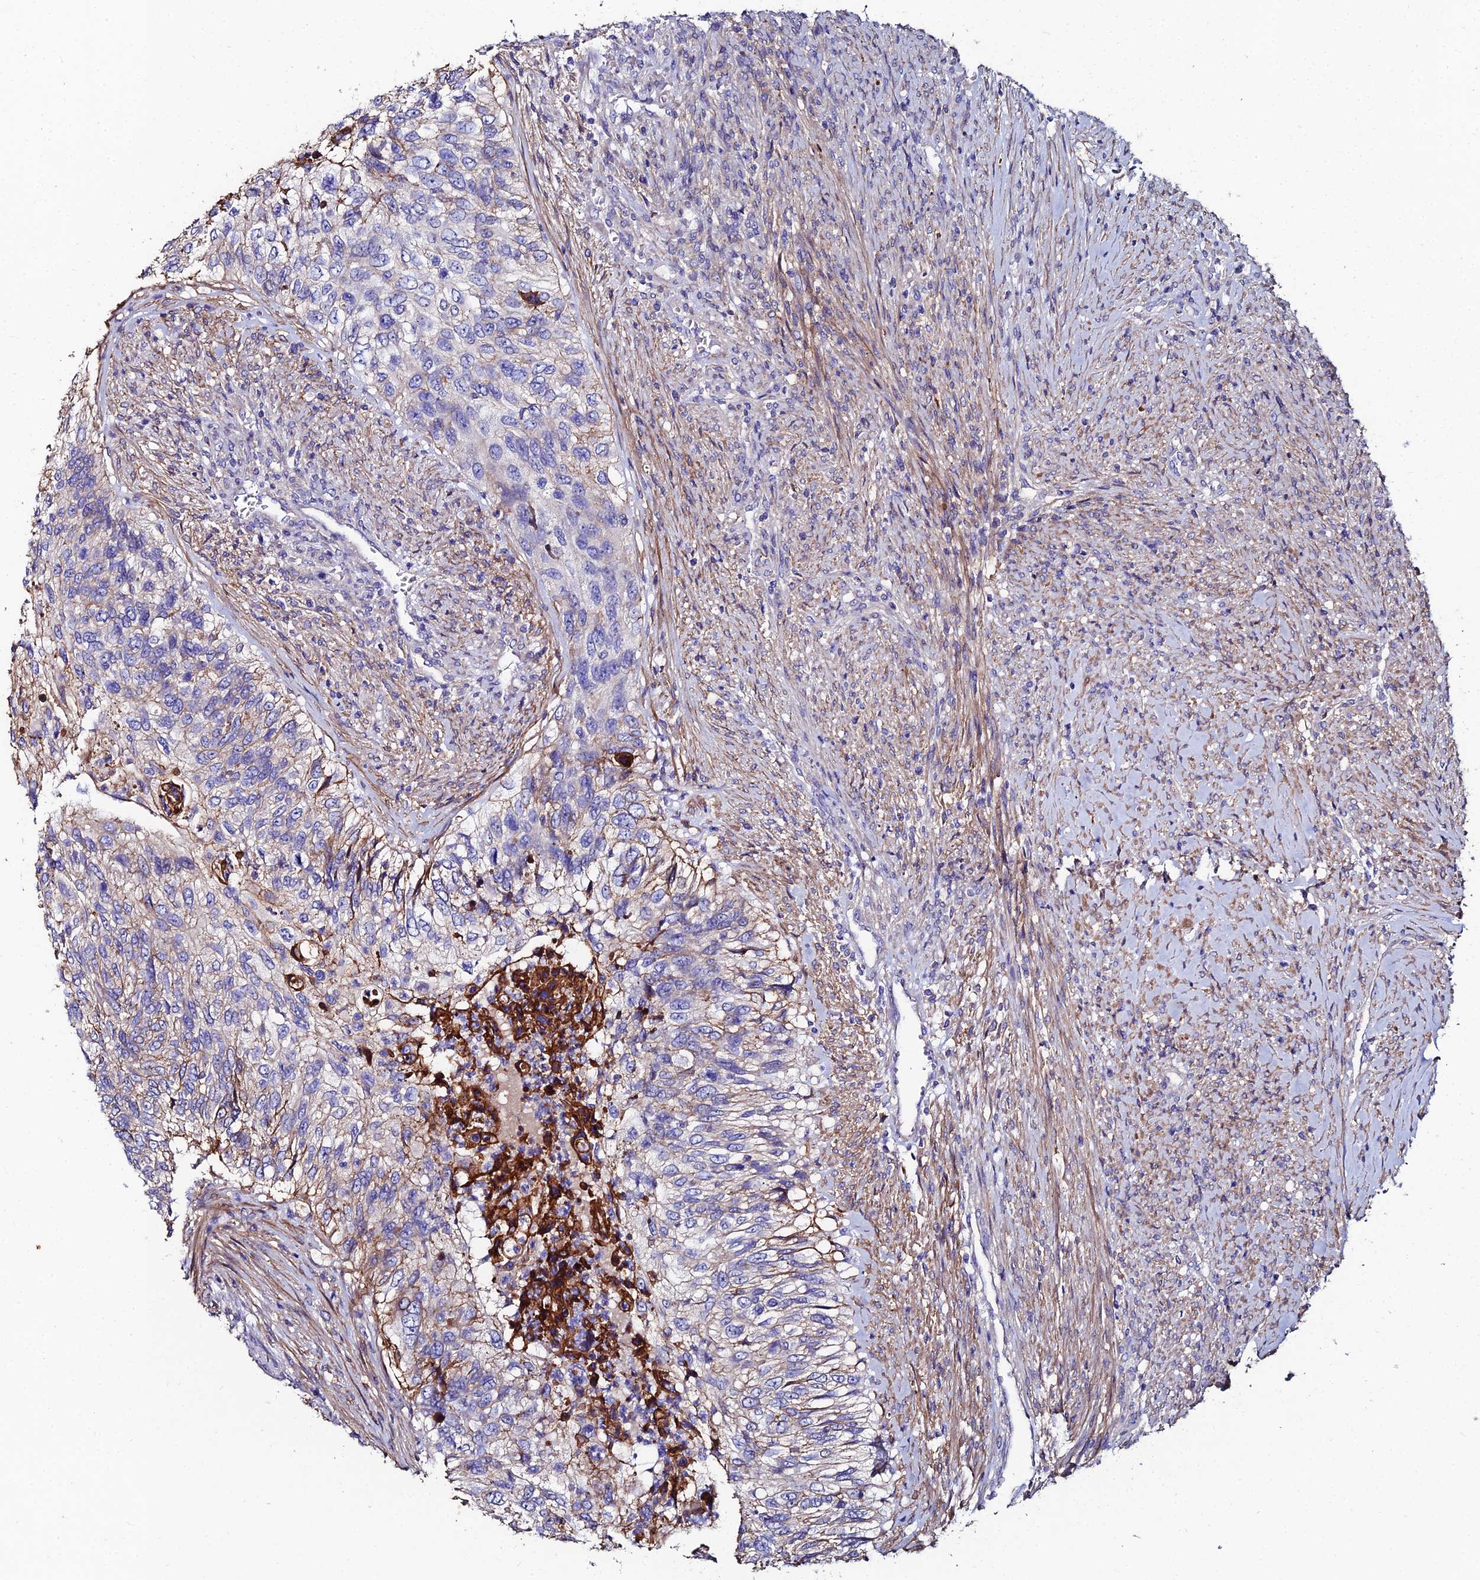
{"staining": {"intensity": "moderate", "quantity": "<25%", "location": "cytoplasmic/membranous"}, "tissue": "urothelial cancer", "cell_type": "Tumor cells", "image_type": "cancer", "snomed": [{"axis": "morphology", "description": "Urothelial carcinoma, High grade"}, {"axis": "topography", "description": "Urinary bladder"}], "caption": "An IHC histopathology image of neoplastic tissue is shown. Protein staining in brown highlights moderate cytoplasmic/membranous positivity in urothelial cancer within tumor cells. The protein of interest is shown in brown color, while the nuclei are stained blue.", "gene": "C6", "patient": {"sex": "female", "age": 60}}